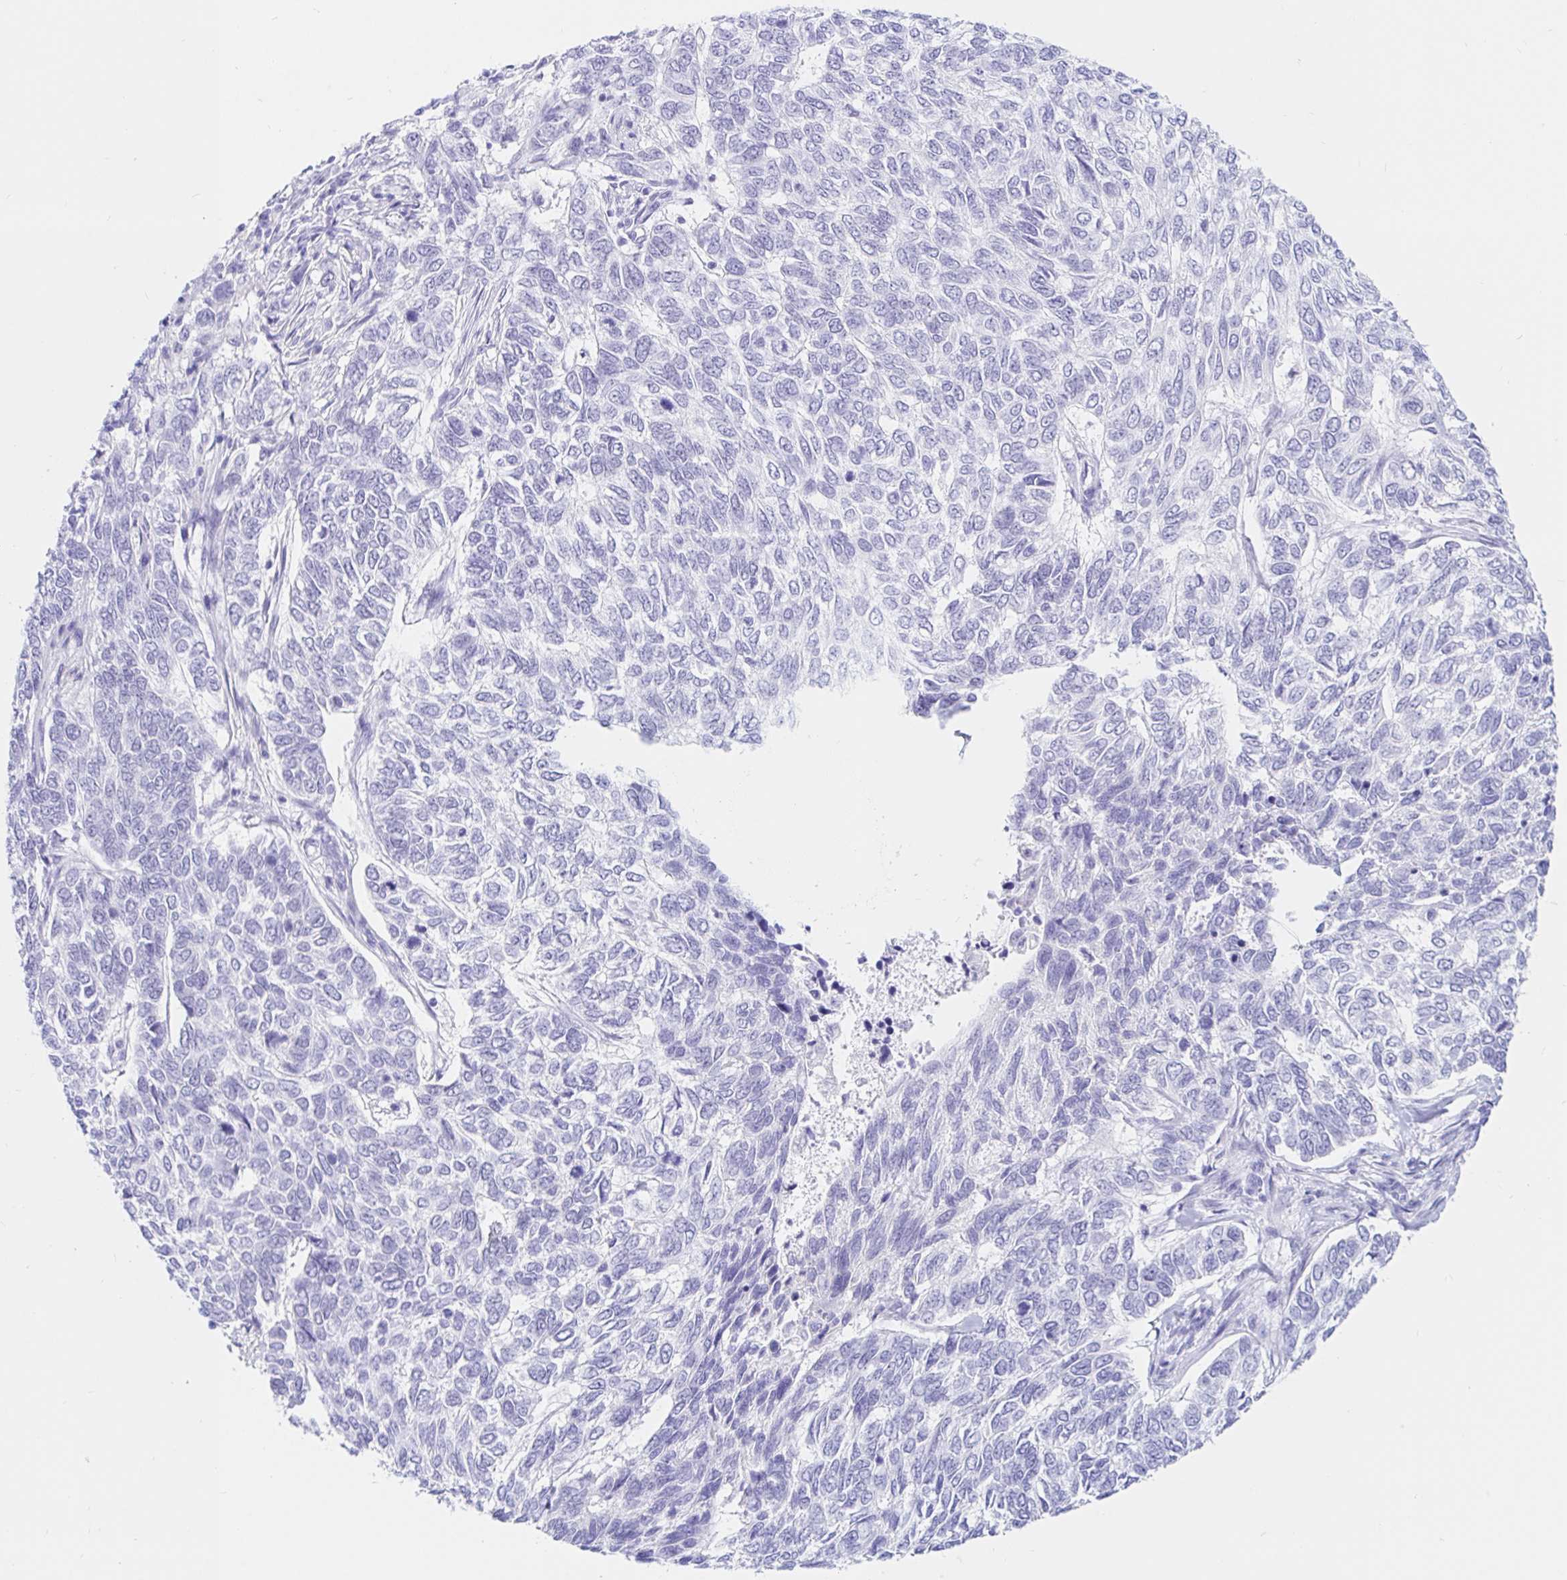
{"staining": {"intensity": "negative", "quantity": "none", "location": "none"}, "tissue": "skin cancer", "cell_type": "Tumor cells", "image_type": "cancer", "snomed": [{"axis": "morphology", "description": "Basal cell carcinoma"}, {"axis": "topography", "description": "Skin"}], "caption": "Immunohistochemistry of human skin cancer shows no positivity in tumor cells.", "gene": "OR6T1", "patient": {"sex": "female", "age": 65}}